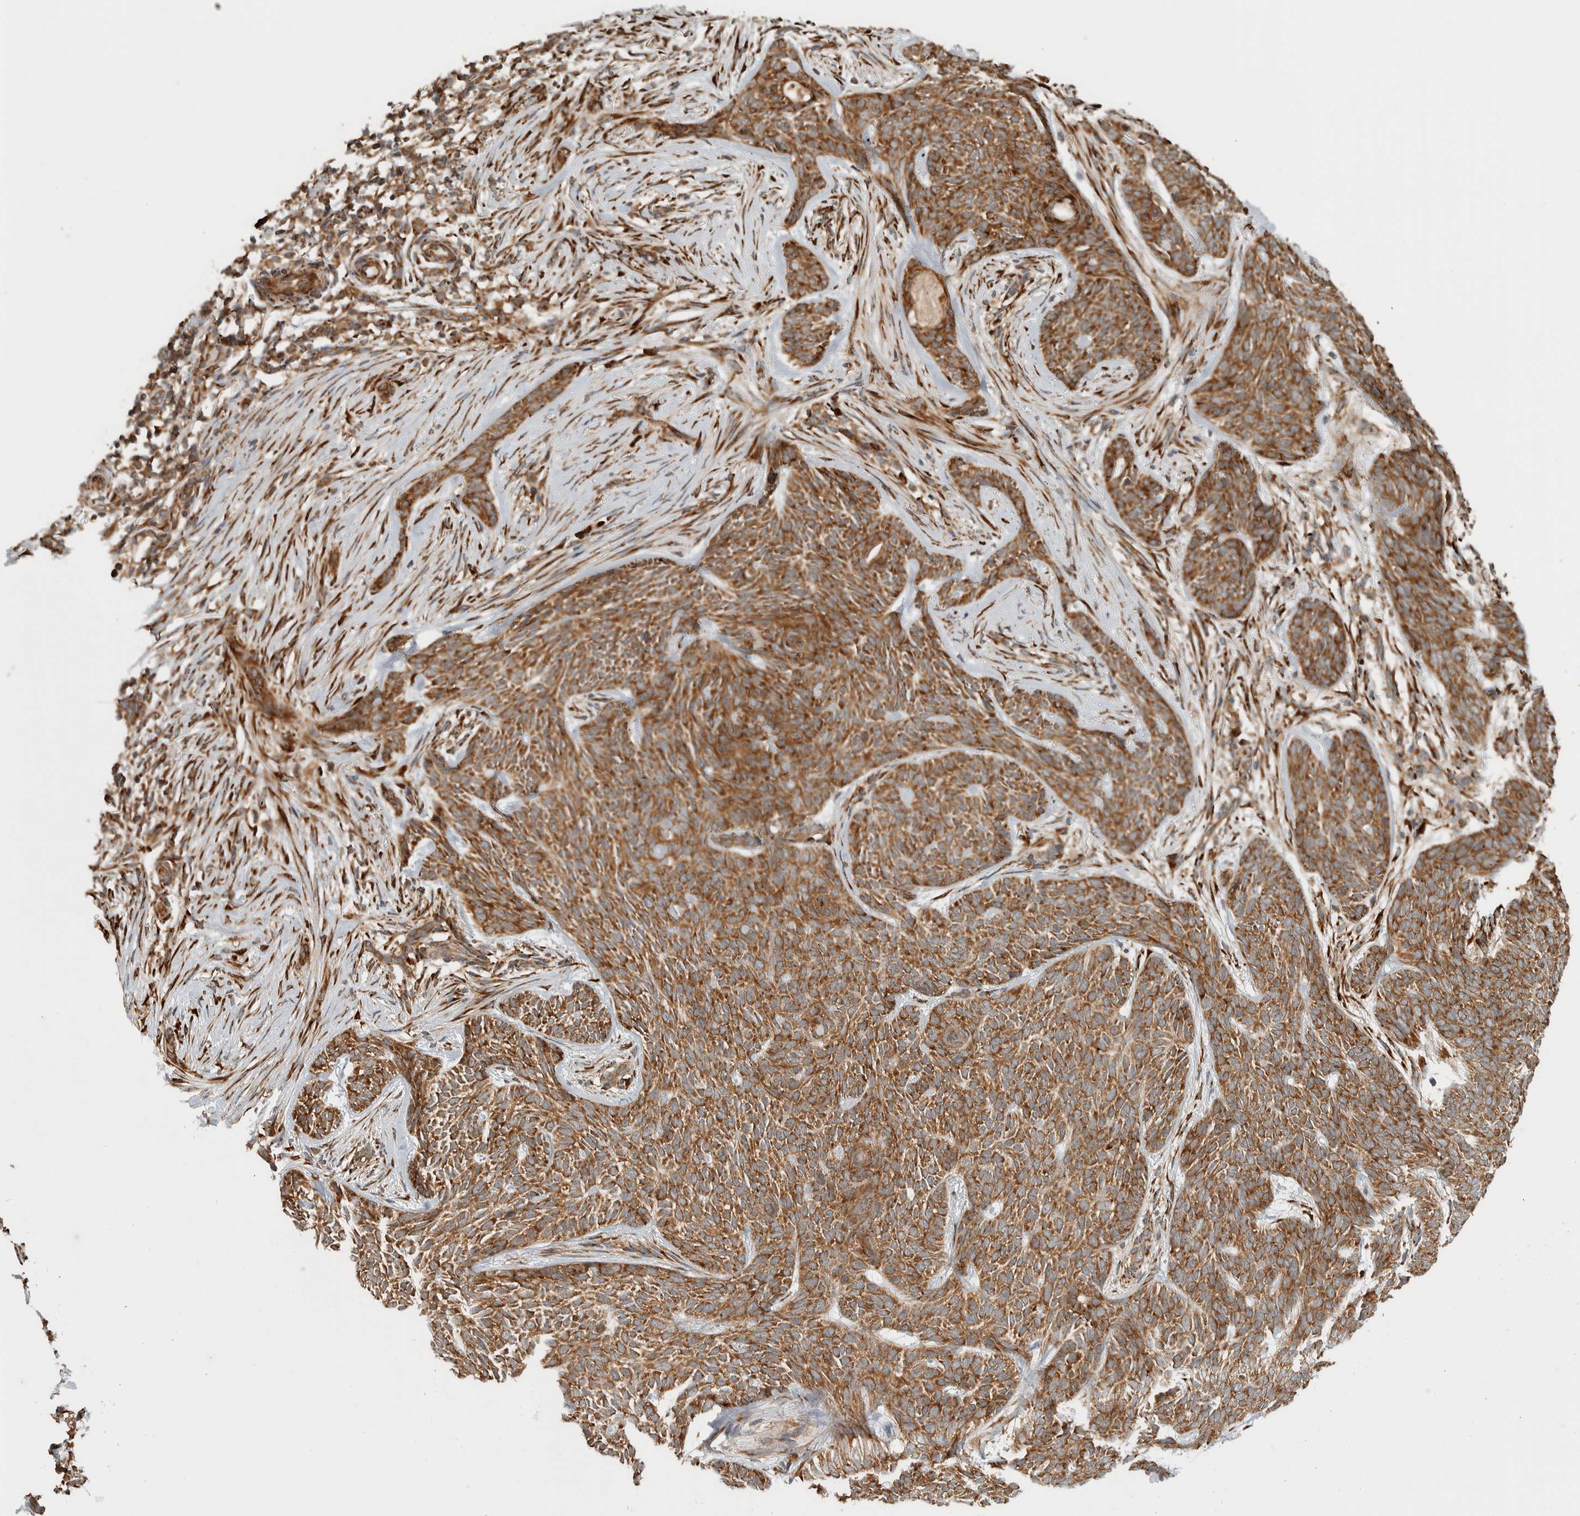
{"staining": {"intensity": "moderate", "quantity": ">75%", "location": "cytoplasmic/membranous"}, "tissue": "skin cancer", "cell_type": "Tumor cells", "image_type": "cancer", "snomed": [{"axis": "morphology", "description": "Basal cell carcinoma"}, {"axis": "topography", "description": "Skin"}], "caption": "Basal cell carcinoma (skin) stained with immunohistochemistry exhibits moderate cytoplasmic/membranous staining in about >75% of tumor cells. (DAB (3,3'-diaminobenzidine) IHC, brown staining for protein, blue staining for nuclei).", "gene": "EIF3H", "patient": {"sex": "female", "age": 59}}